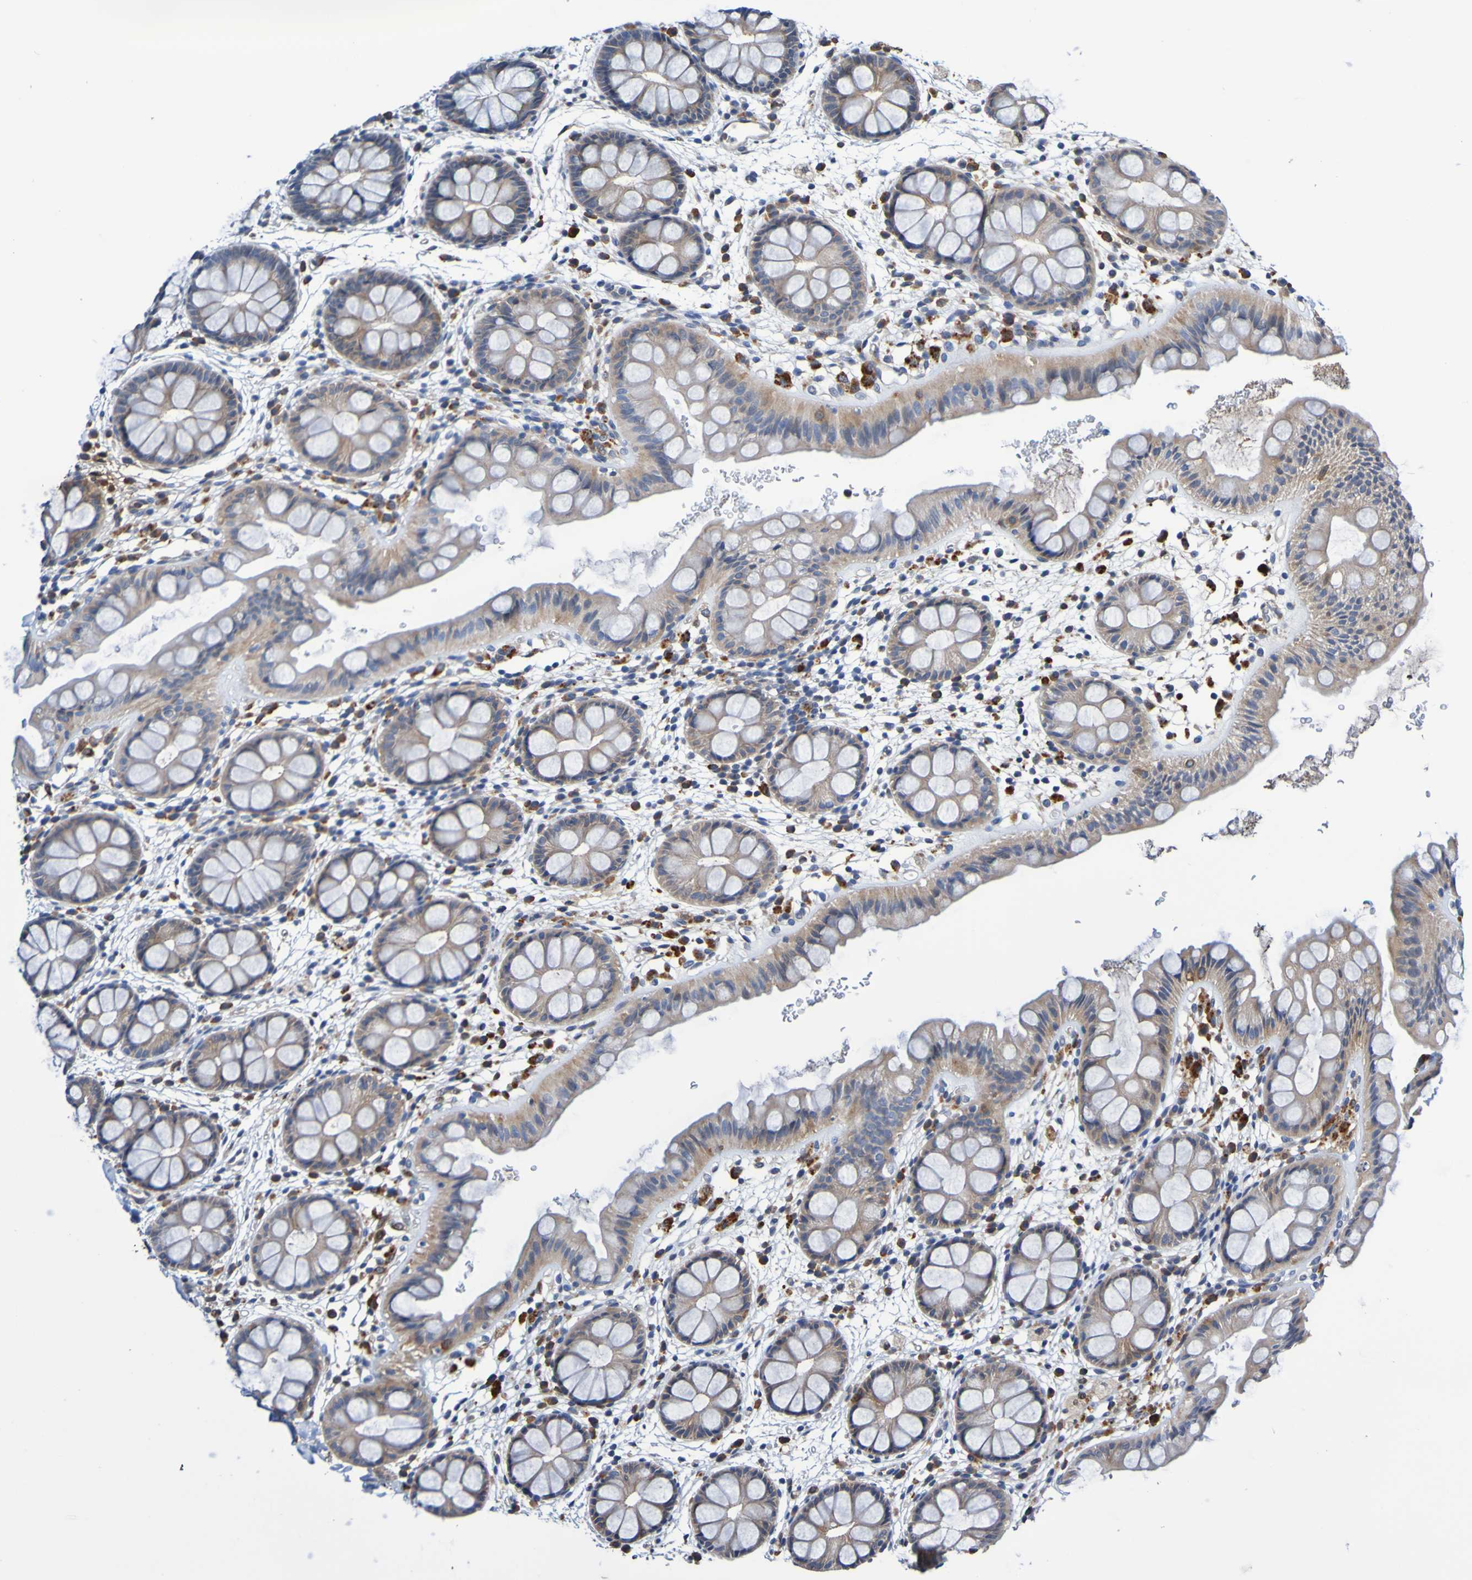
{"staining": {"intensity": "weak", "quantity": ">75%", "location": "cytoplasmic/membranous"}, "tissue": "rectum", "cell_type": "Glandular cells", "image_type": "normal", "snomed": [{"axis": "morphology", "description": "Normal tissue, NOS"}, {"axis": "topography", "description": "Rectum"}], "caption": "Unremarkable rectum shows weak cytoplasmic/membranous positivity in about >75% of glandular cells (Stains: DAB in brown, nuclei in blue, Microscopy: brightfield microscopy at high magnification)..", "gene": "METAP2", "patient": {"sex": "female", "age": 24}}